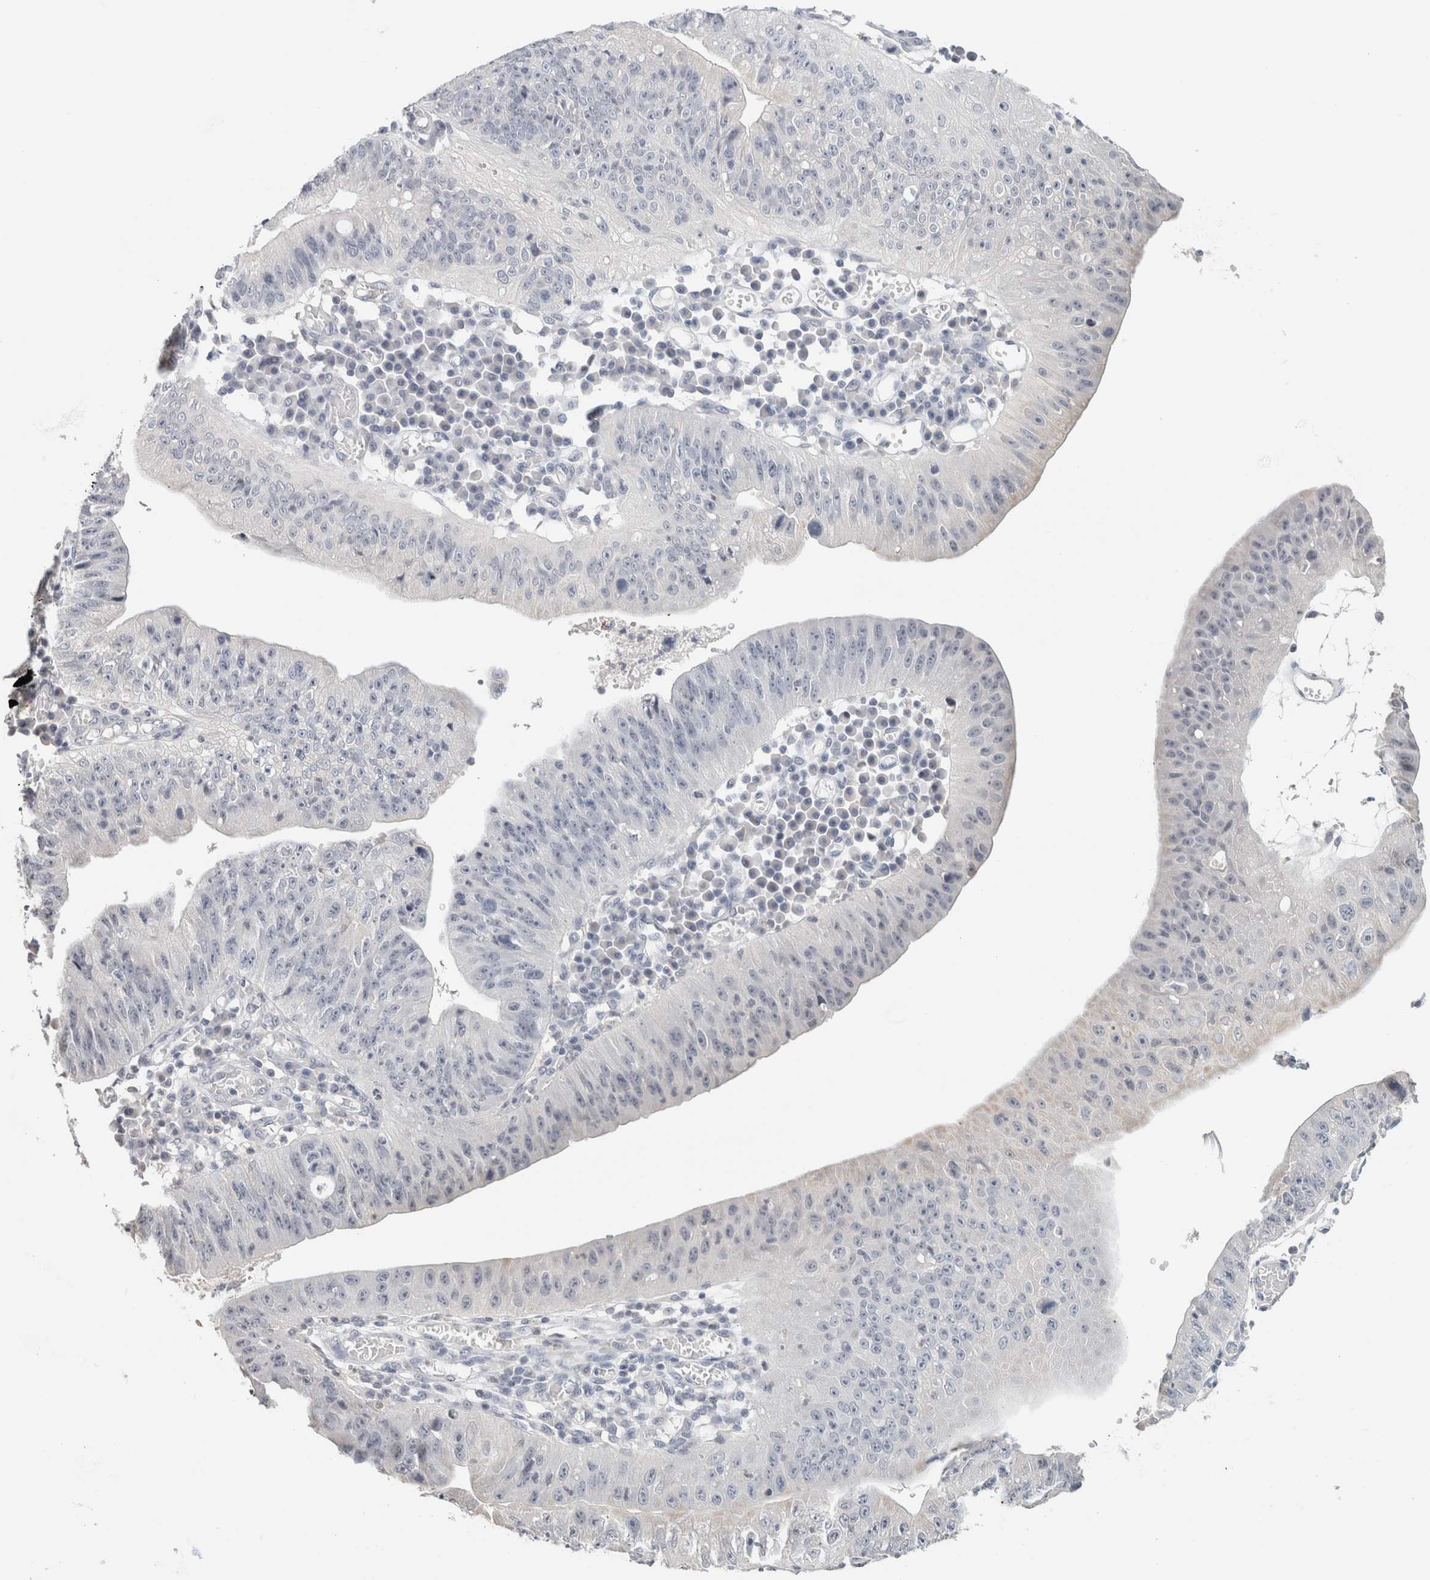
{"staining": {"intensity": "moderate", "quantity": "<25%", "location": "cytoplasmic/membranous"}, "tissue": "stomach cancer", "cell_type": "Tumor cells", "image_type": "cancer", "snomed": [{"axis": "morphology", "description": "Adenocarcinoma, NOS"}, {"axis": "topography", "description": "Stomach"}], "caption": "A brown stain shows moderate cytoplasmic/membranous positivity of a protein in adenocarcinoma (stomach) tumor cells. Using DAB (3,3'-diaminobenzidine) (brown) and hematoxylin (blue) stains, captured at high magnification using brightfield microscopy.", "gene": "CRAT", "patient": {"sex": "male", "age": 59}}